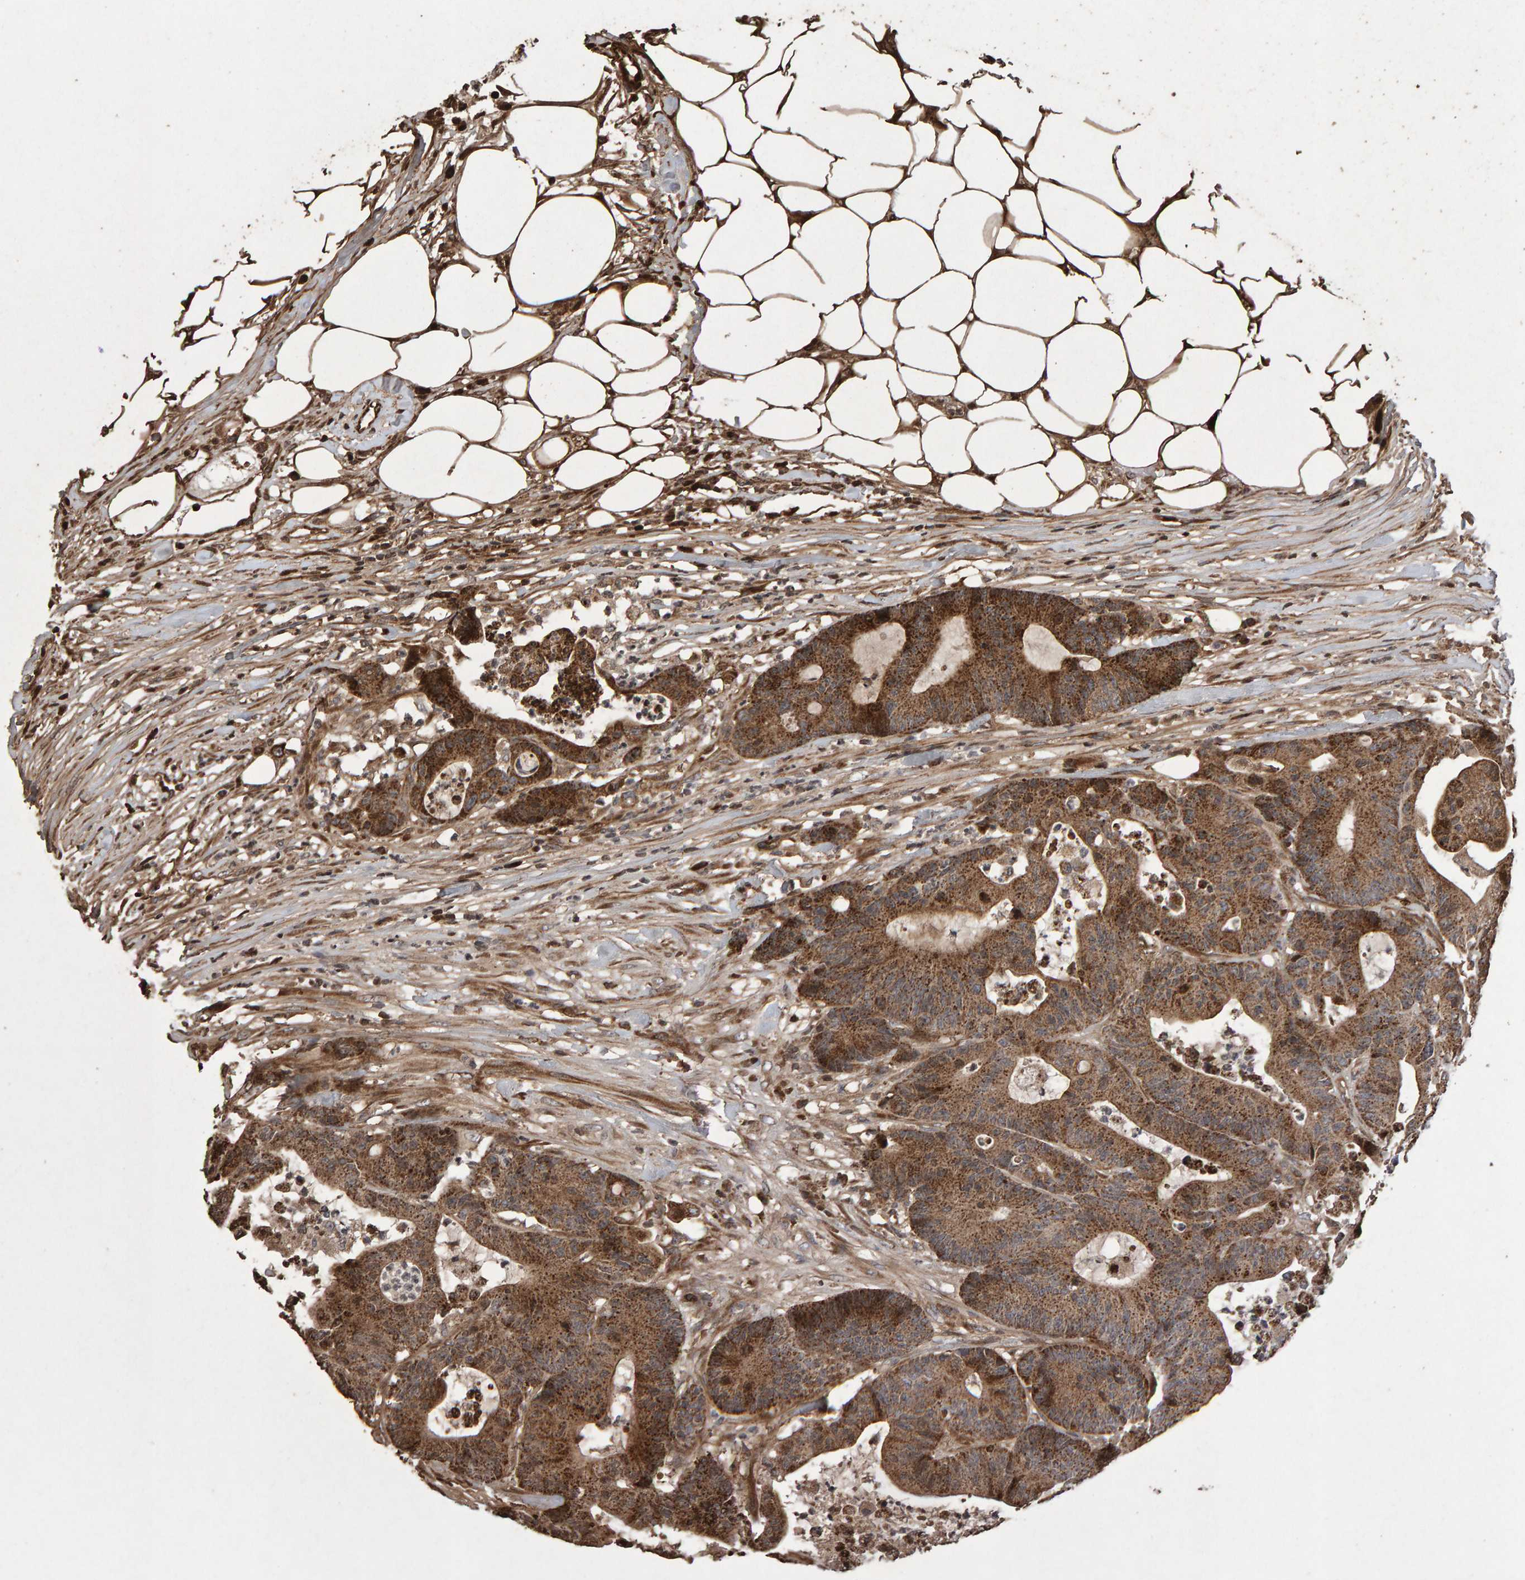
{"staining": {"intensity": "moderate", "quantity": ">75%", "location": "cytoplasmic/membranous"}, "tissue": "colorectal cancer", "cell_type": "Tumor cells", "image_type": "cancer", "snomed": [{"axis": "morphology", "description": "Adenocarcinoma, NOS"}, {"axis": "topography", "description": "Colon"}], "caption": "A brown stain highlights moderate cytoplasmic/membranous staining of a protein in colorectal adenocarcinoma tumor cells. Using DAB (3,3'-diaminobenzidine) (brown) and hematoxylin (blue) stains, captured at high magnification using brightfield microscopy.", "gene": "OSBP2", "patient": {"sex": "female", "age": 84}}